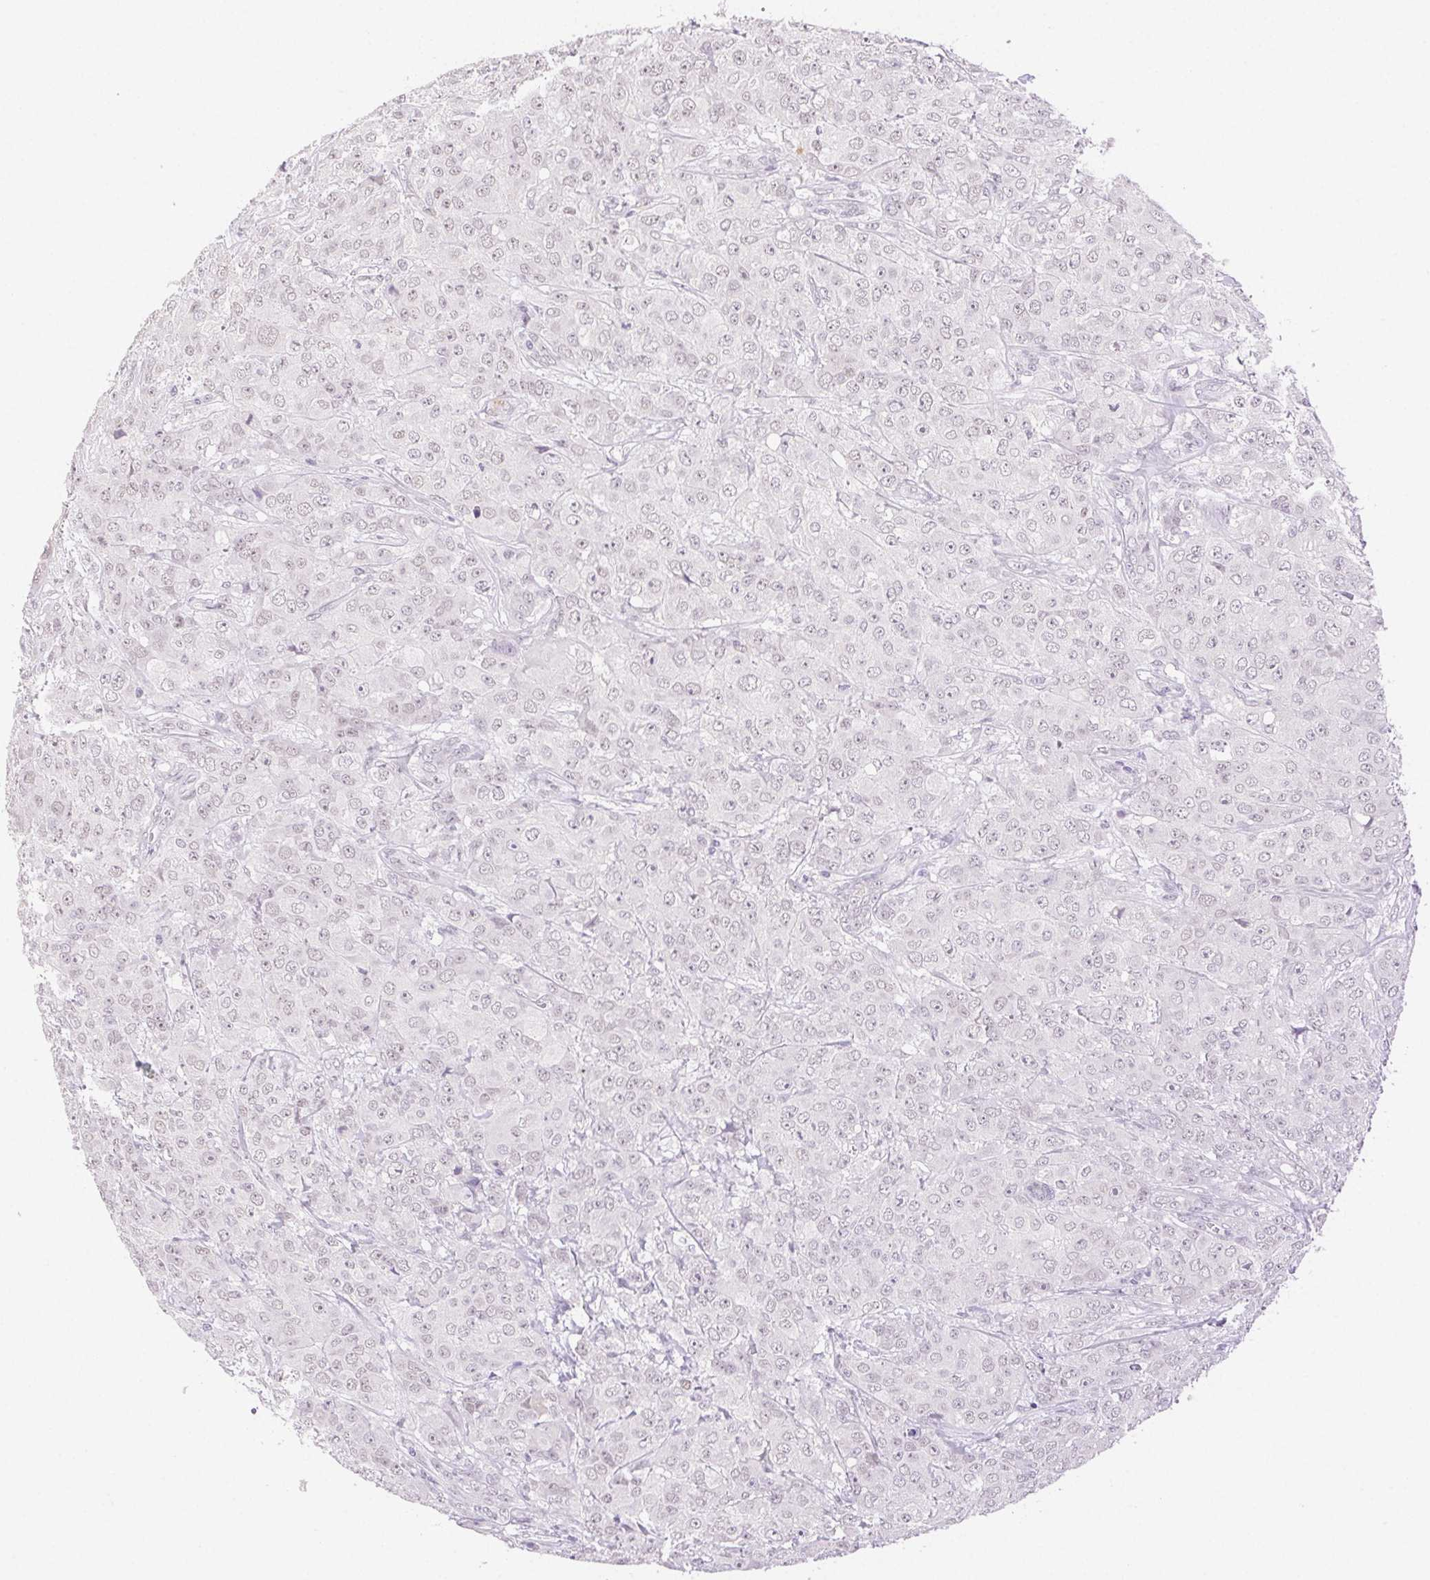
{"staining": {"intensity": "weak", "quantity": "25%-75%", "location": "nuclear"}, "tissue": "breast cancer", "cell_type": "Tumor cells", "image_type": "cancer", "snomed": [{"axis": "morphology", "description": "Normal tissue, NOS"}, {"axis": "morphology", "description": "Duct carcinoma"}, {"axis": "topography", "description": "Breast"}], "caption": "Breast infiltrating ductal carcinoma stained for a protein reveals weak nuclear positivity in tumor cells.", "gene": "H2AZ2", "patient": {"sex": "female", "age": 43}}